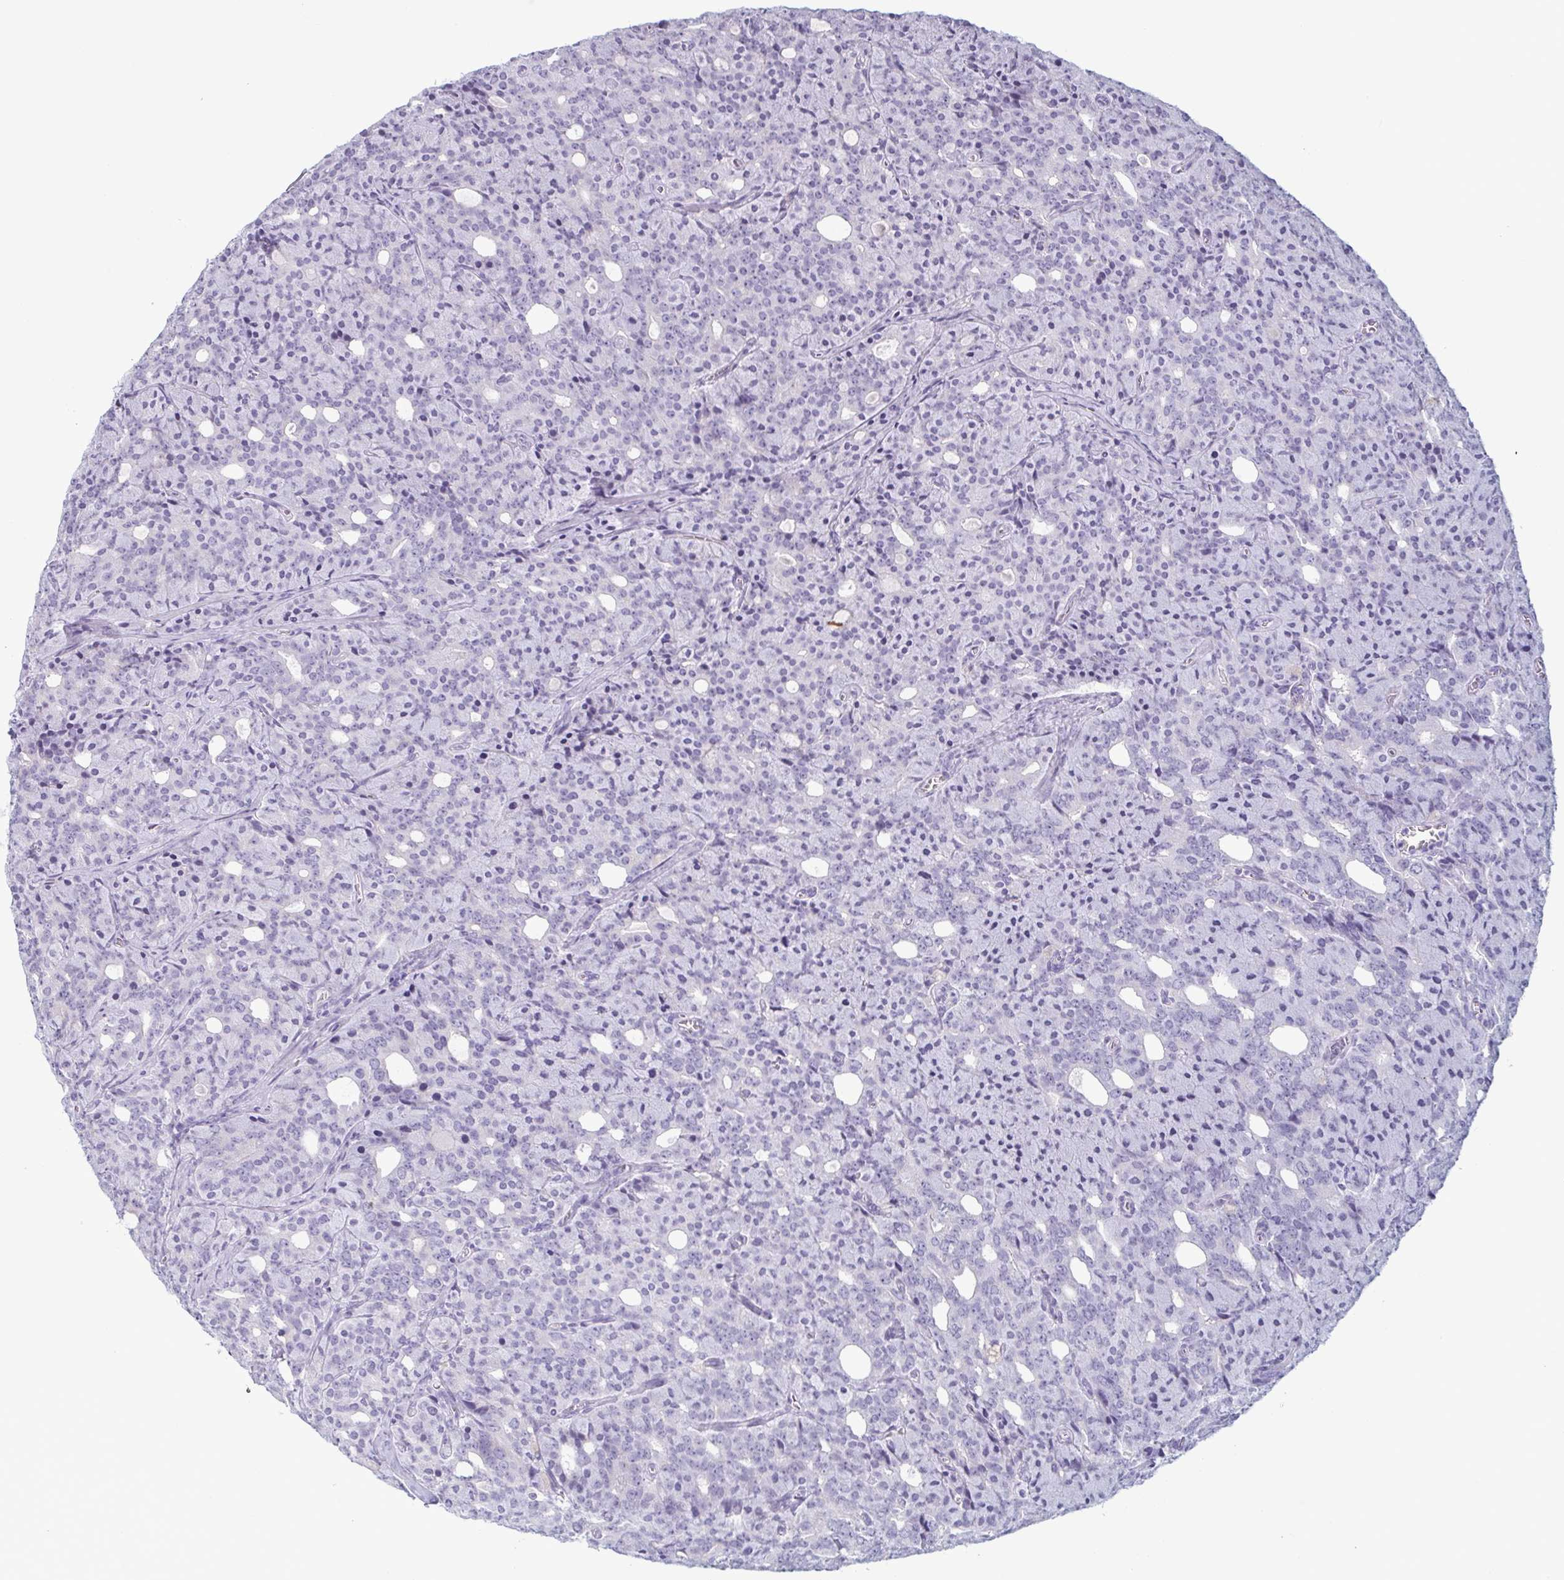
{"staining": {"intensity": "negative", "quantity": "none", "location": "none"}, "tissue": "prostate cancer", "cell_type": "Tumor cells", "image_type": "cancer", "snomed": [{"axis": "morphology", "description": "Adenocarcinoma, High grade"}, {"axis": "topography", "description": "Prostate"}], "caption": "Immunohistochemical staining of human prostate cancer displays no significant expression in tumor cells.", "gene": "KRT78", "patient": {"sex": "male", "age": 84}}